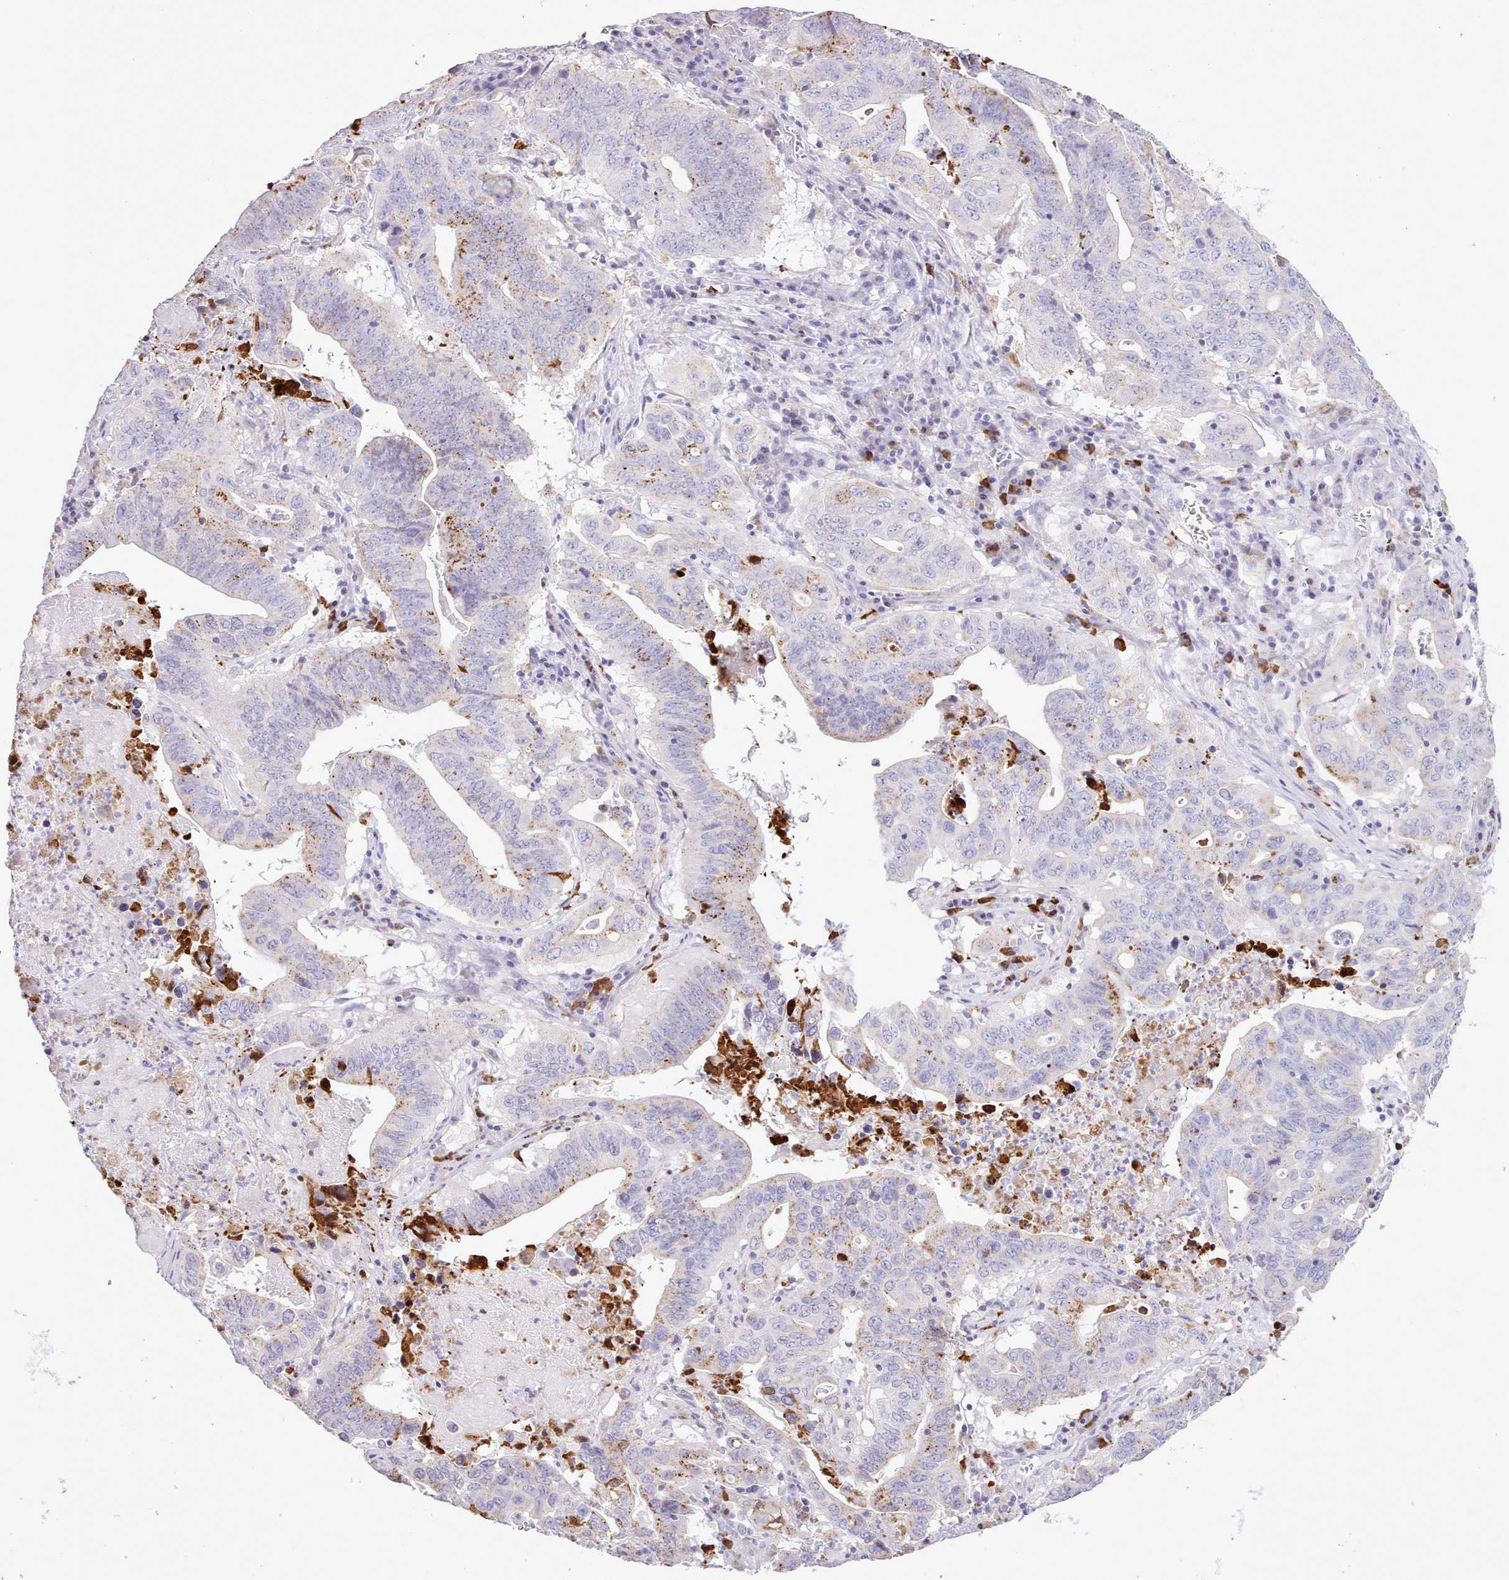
{"staining": {"intensity": "moderate", "quantity": "25%-75%", "location": "cytoplasmic/membranous"}, "tissue": "lung cancer", "cell_type": "Tumor cells", "image_type": "cancer", "snomed": [{"axis": "morphology", "description": "Adenocarcinoma, NOS"}, {"axis": "topography", "description": "Lung"}], "caption": "This is a photomicrograph of IHC staining of adenocarcinoma (lung), which shows moderate positivity in the cytoplasmic/membranous of tumor cells.", "gene": "SRD5A1", "patient": {"sex": "female", "age": 60}}